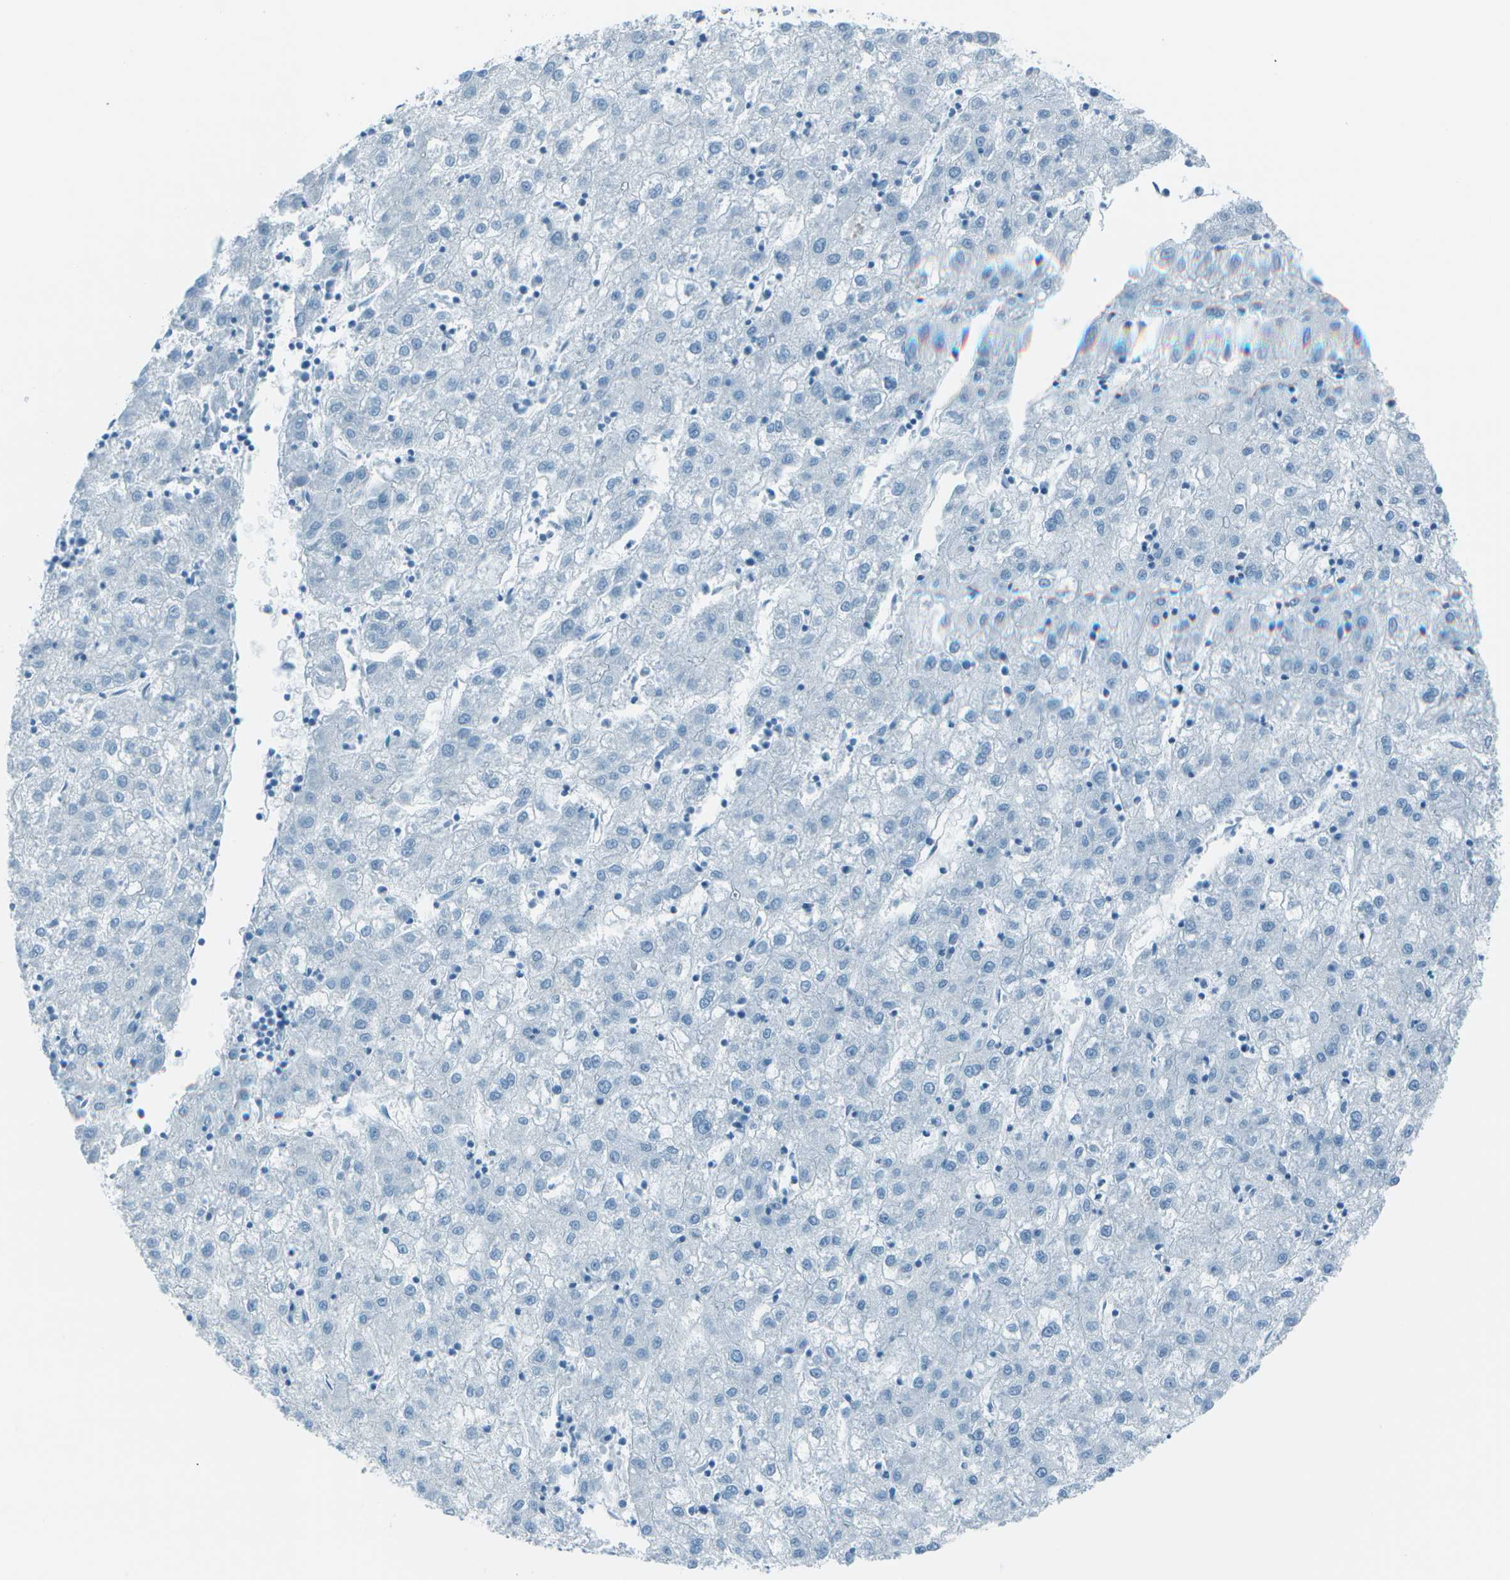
{"staining": {"intensity": "negative", "quantity": "none", "location": "none"}, "tissue": "liver cancer", "cell_type": "Tumor cells", "image_type": "cancer", "snomed": [{"axis": "morphology", "description": "Carcinoma, Hepatocellular, NOS"}, {"axis": "topography", "description": "Liver"}], "caption": "The micrograph shows no significant expression in tumor cells of liver cancer (hepatocellular carcinoma).", "gene": "FGF1", "patient": {"sex": "male", "age": 72}}